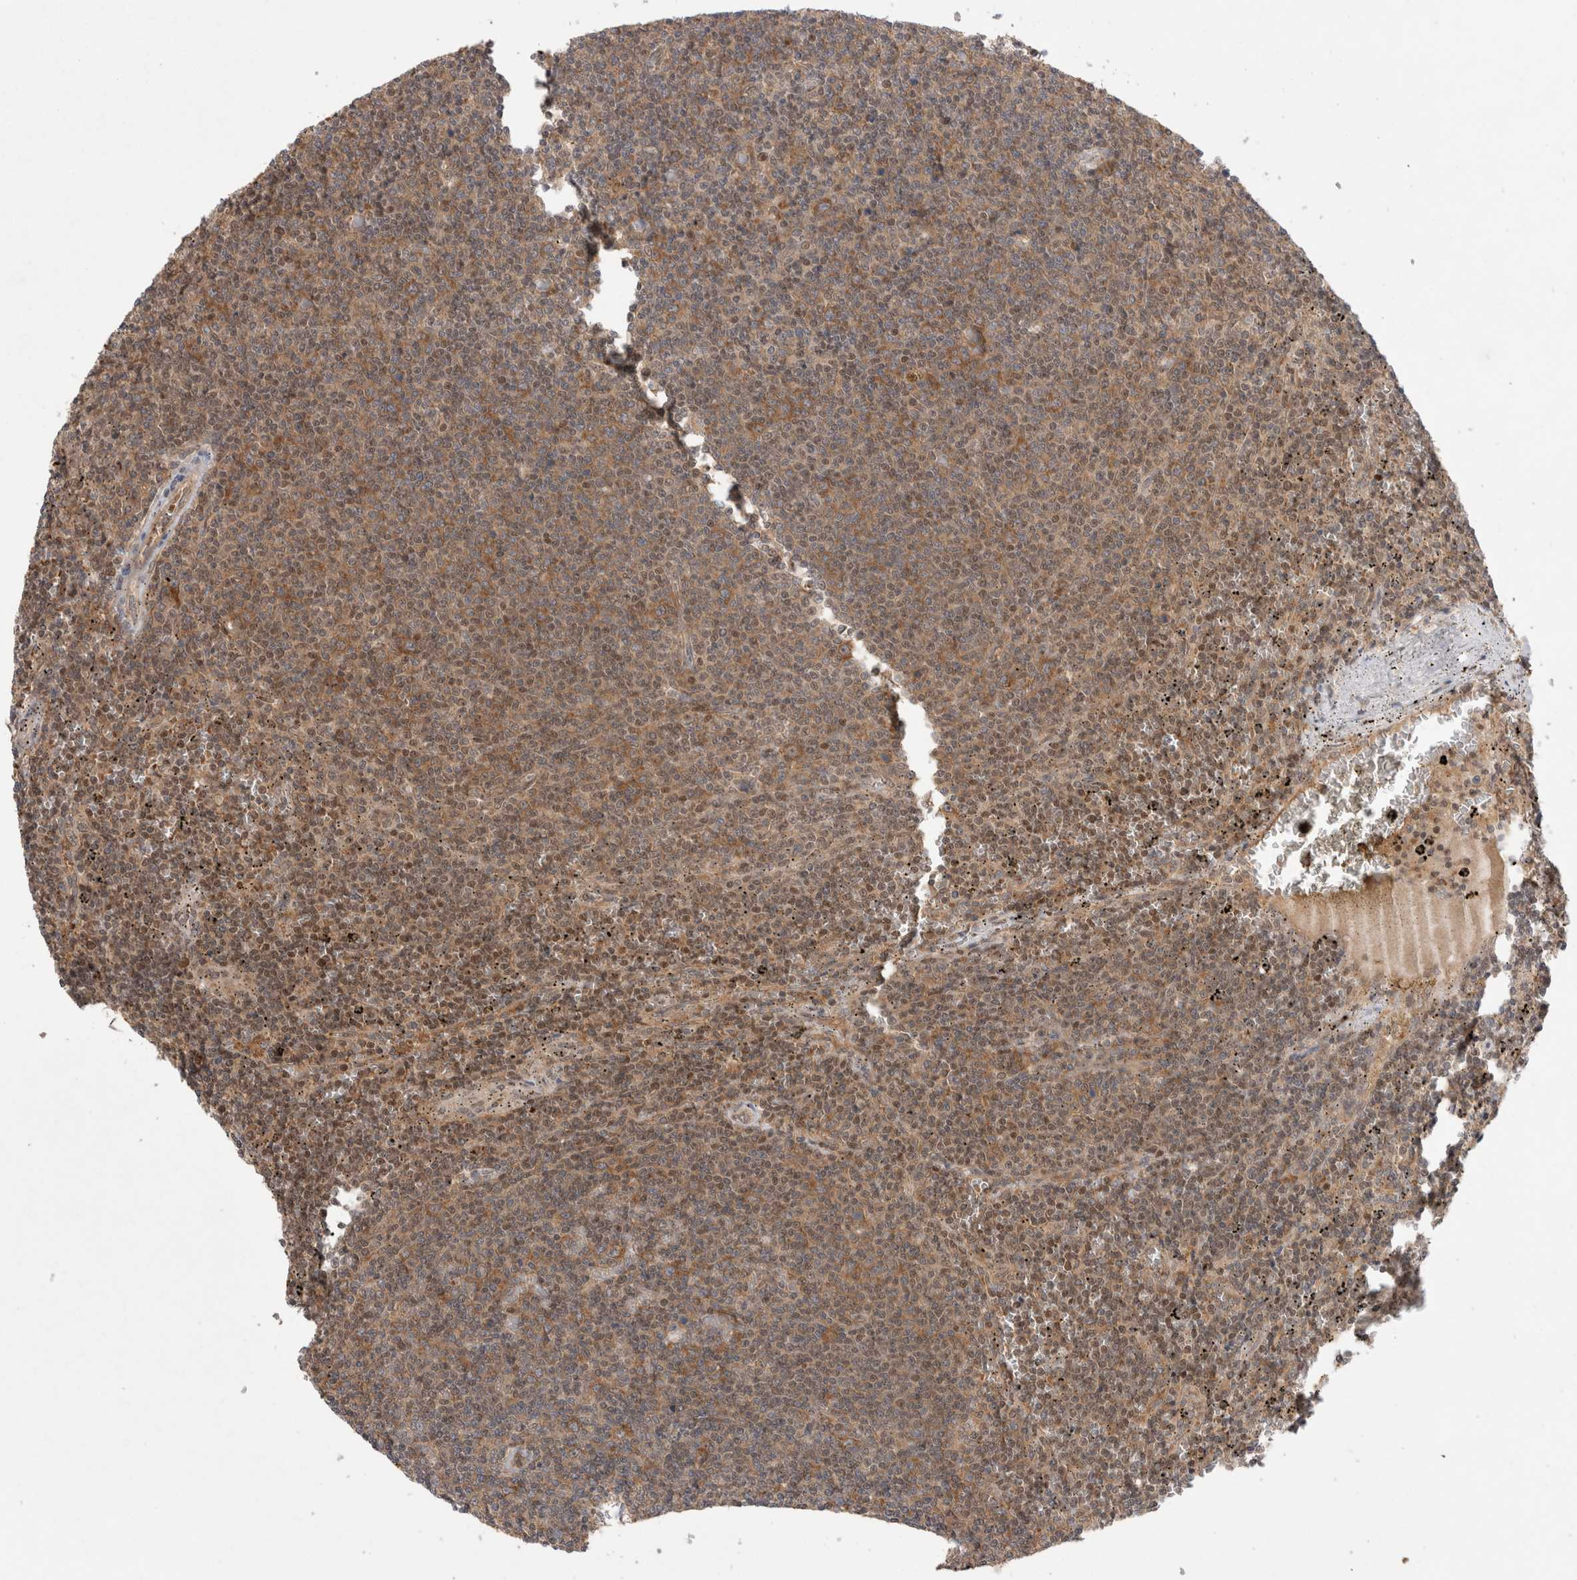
{"staining": {"intensity": "moderate", "quantity": ">75%", "location": "cytoplasmic/membranous"}, "tissue": "lymphoma", "cell_type": "Tumor cells", "image_type": "cancer", "snomed": [{"axis": "morphology", "description": "Malignant lymphoma, non-Hodgkin's type, Low grade"}, {"axis": "topography", "description": "Spleen"}], "caption": "Protein analysis of lymphoma tissue reveals moderate cytoplasmic/membranous expression in about >75% of tumor cells.", "gene": "EIF3E", "patient": {"sex": "female", "age": 50}}